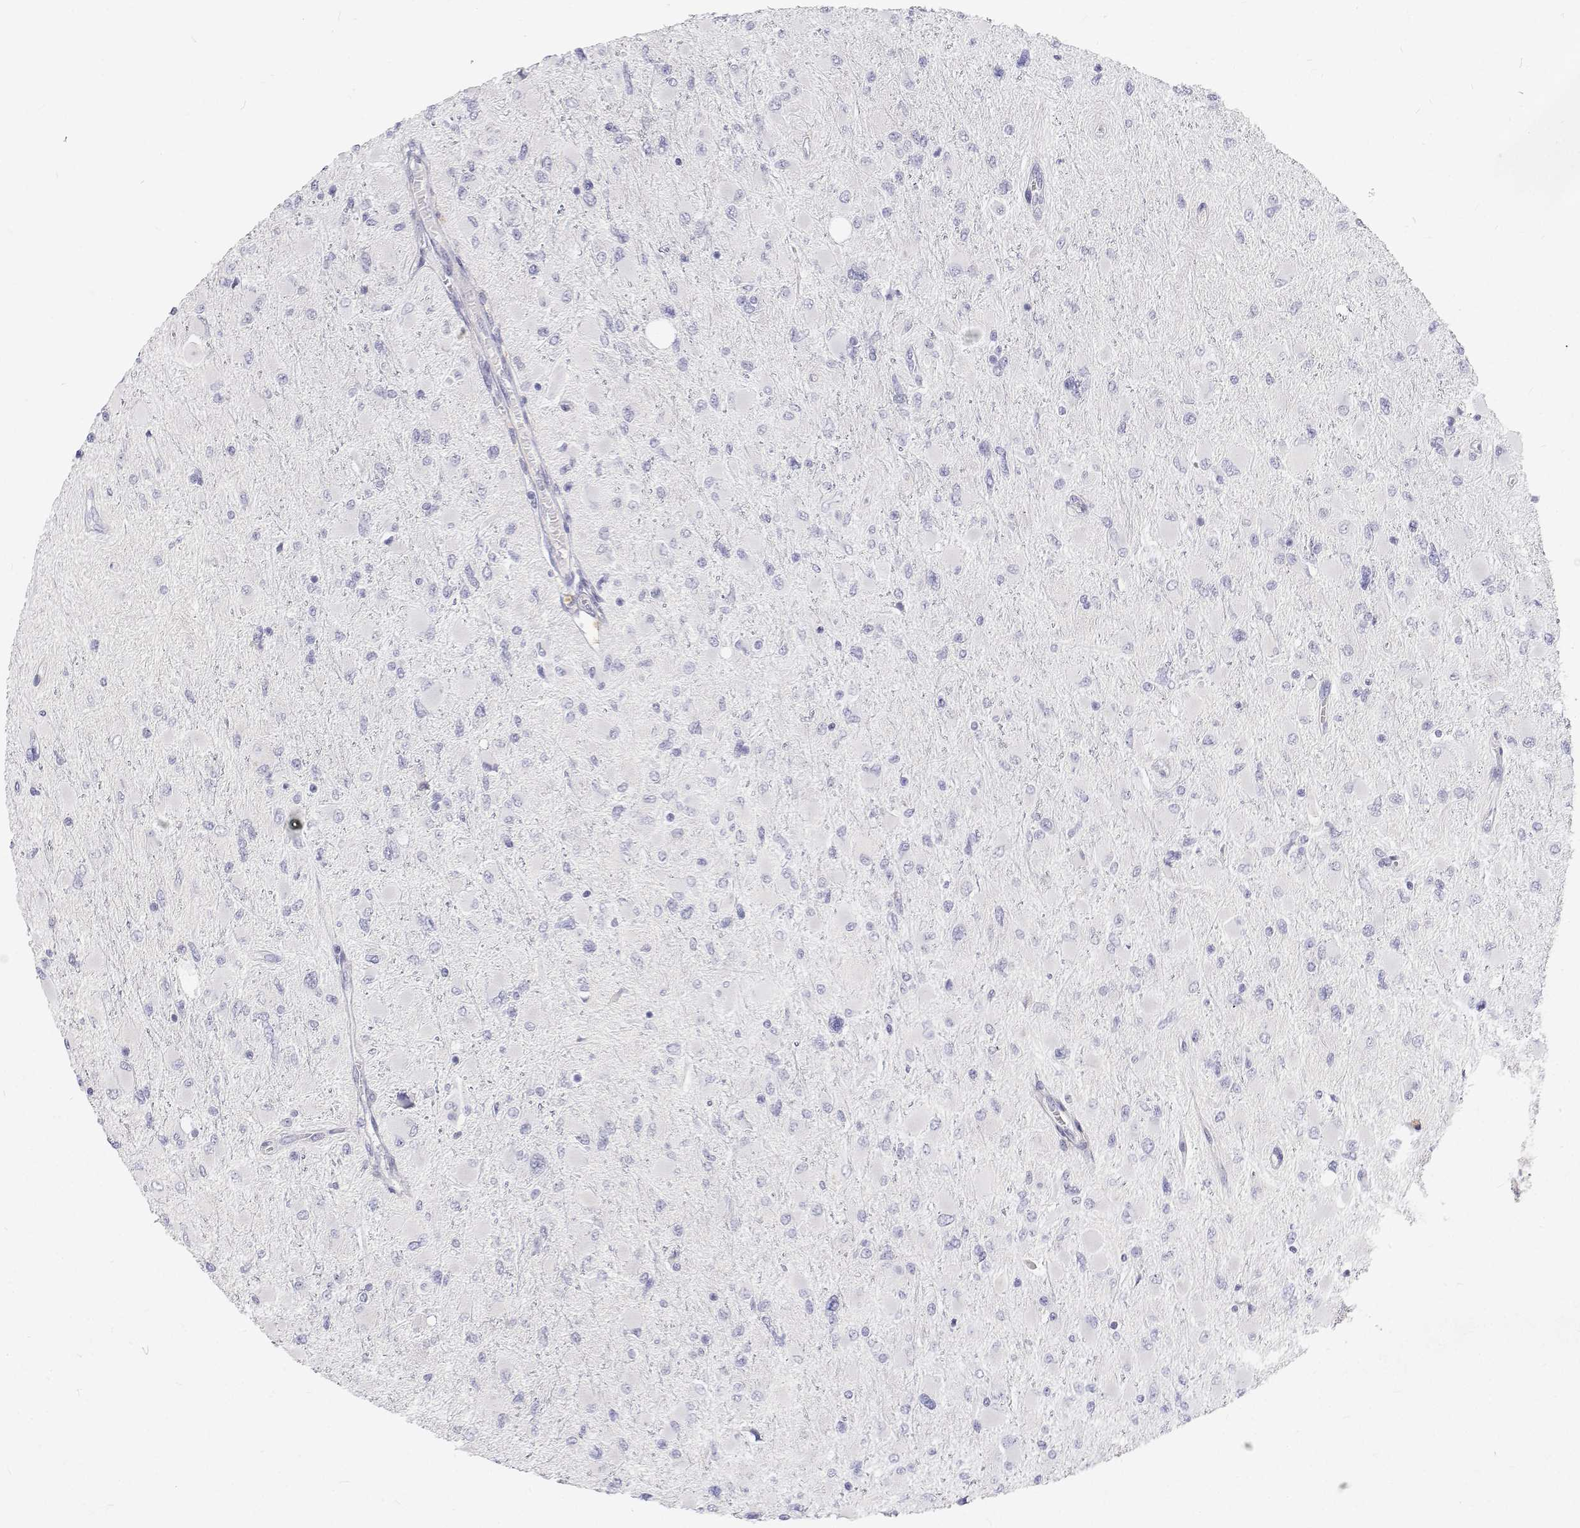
{"staining": {"intensity": "negative", "quantity": "none", "location": "none"}, "tissue": "glioma", "cell_type": "Tumor cells", "image_type": "cancer", "snomed": [{"axis": "morphology", "description": "Glioma, malignant, High grade"}, {"axis": "topography", "description": "Cerebral cortex"}], "caption": "Tumor cells are negative for protein expression in human glioma.", "gene": "NCR2", "patient": {"sex": "female", "age": 36}}